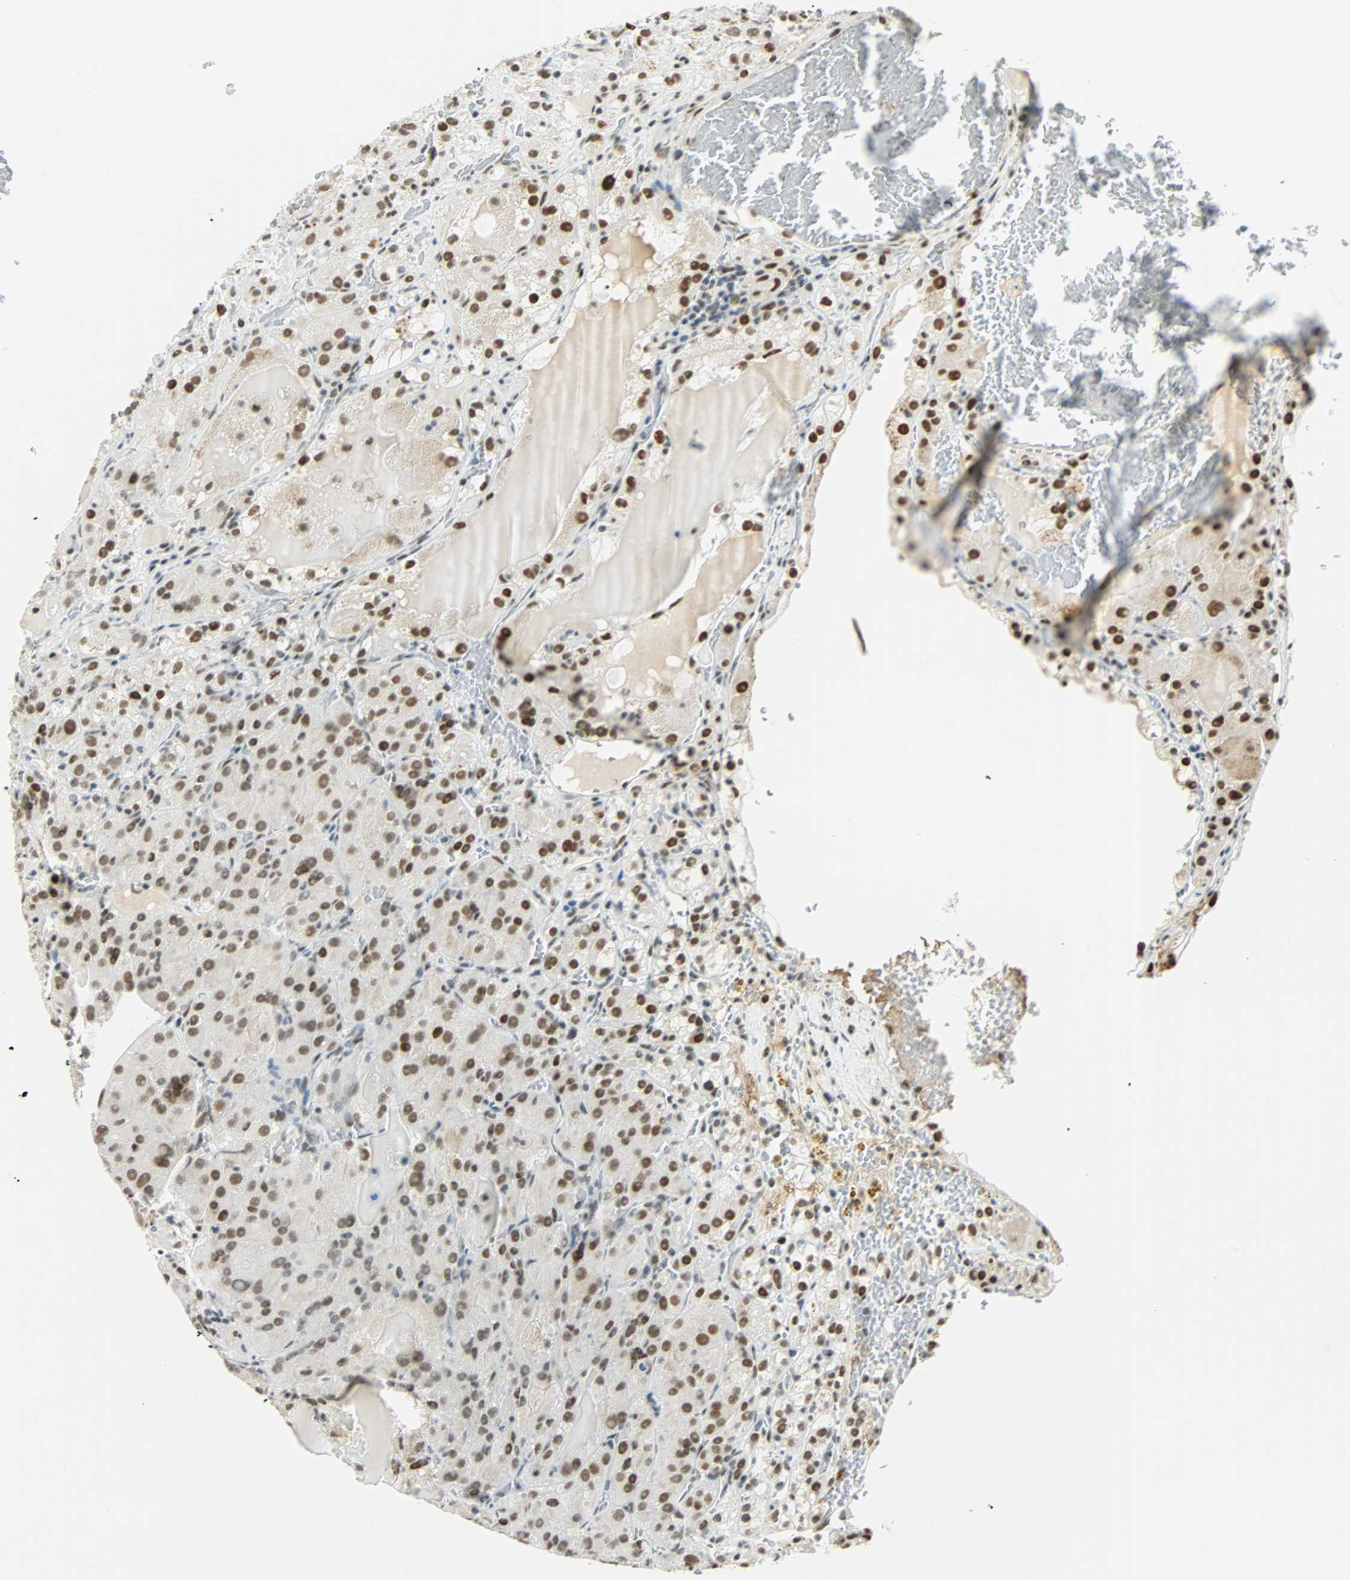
{"staining": {"intensity": "strong", "quantity": ">75%", "location": "nuclear"}, "tissue": "renal cancer", "cell_type": "Tumor cells", "image_type": "cancer", "snomed": [{"axis": "morphology", "description": "Normal tissue, NOS"}, {"axis": "morphology", "description": "Adenocarcinoma, NOS"}, {"axis": "topography", "description": "Kidney"}], "caption": "This histopathology image shows renal cancer (adenocarcinoma) stained with immunohistochemistry (IHC) to label a protein in brown. The nuclear of tumor cells show strong positivity for the protein. Nuclei are counter-stained blue.", "gene": "NELFE", "patient": {"sex": "male", "age": 61}}